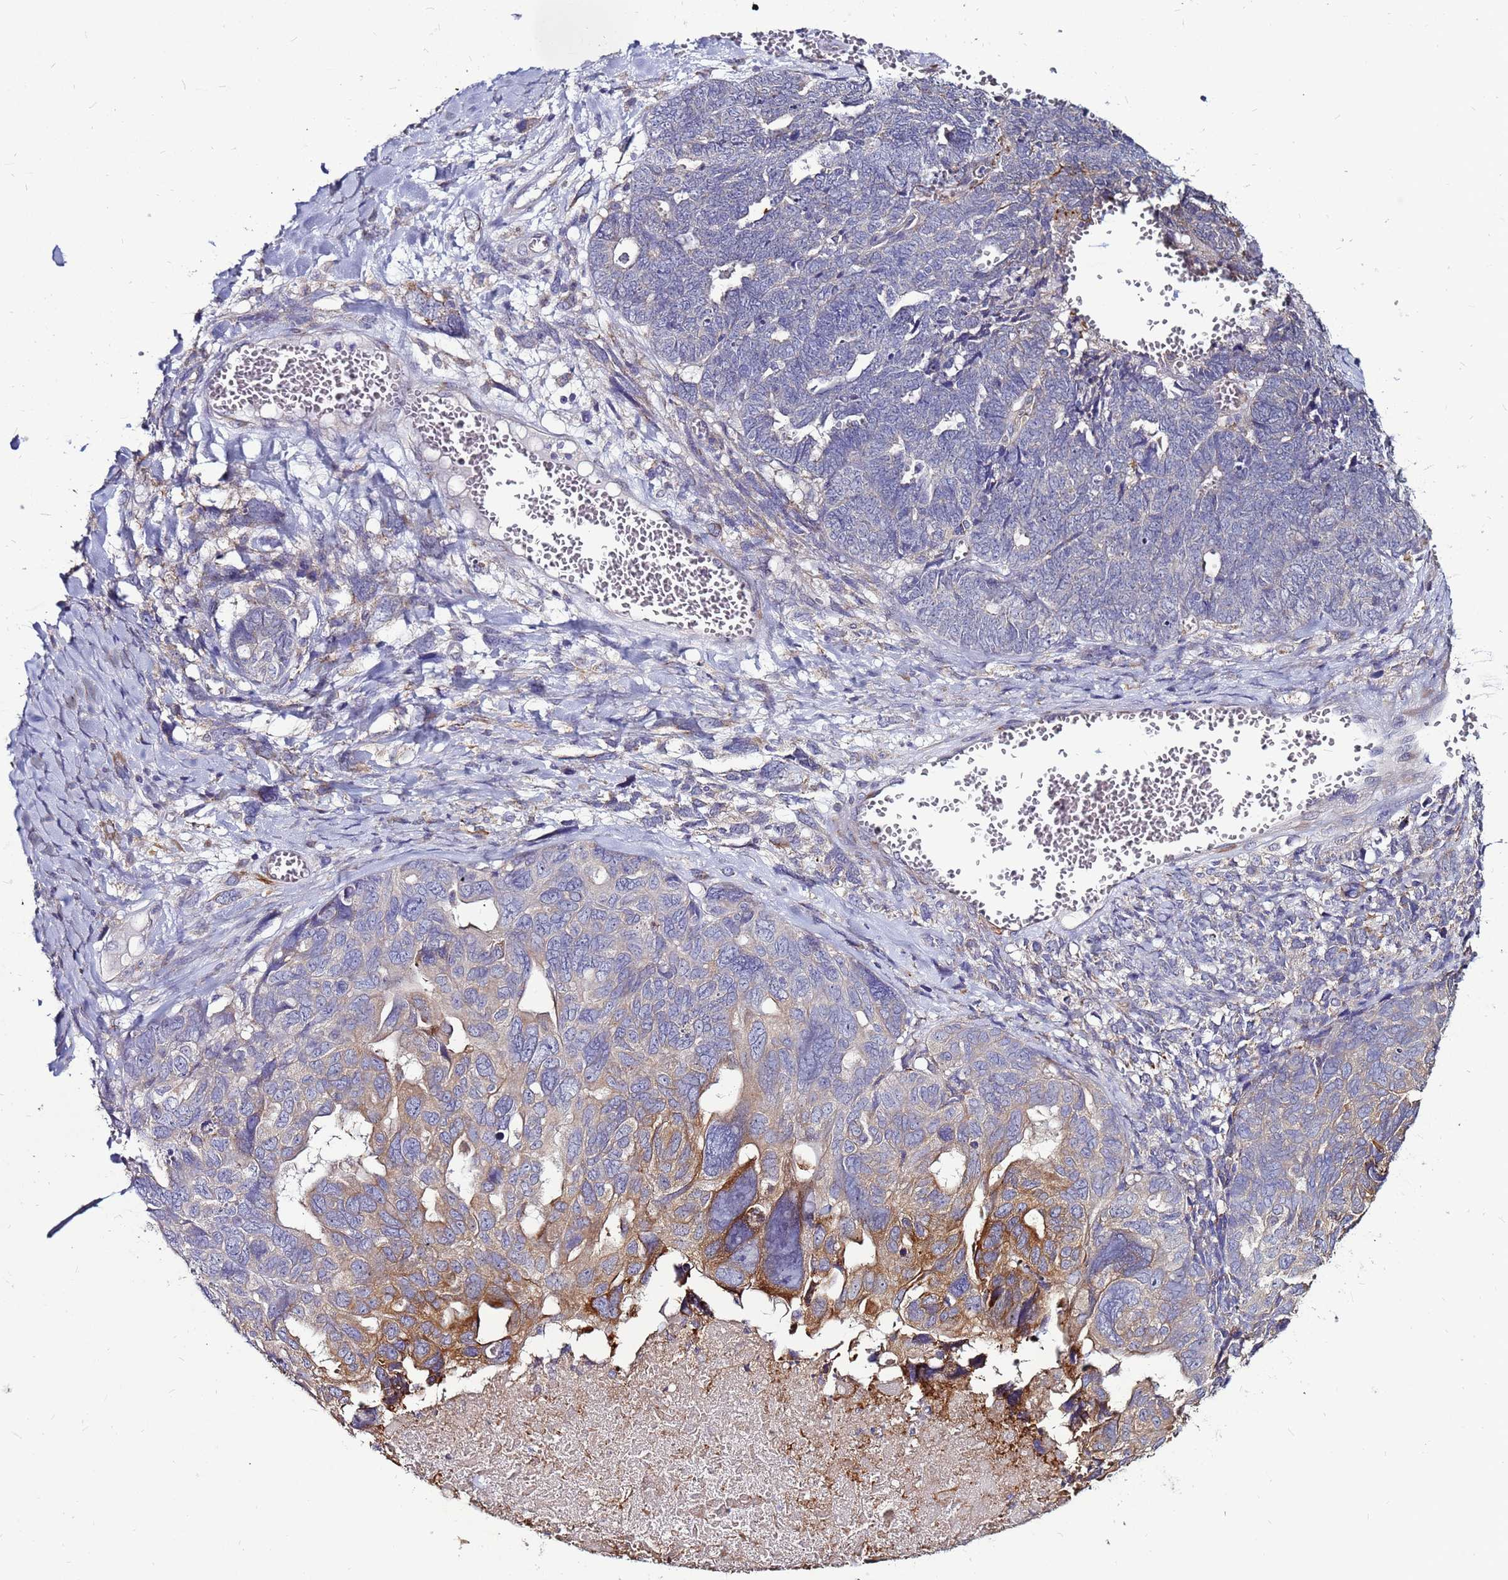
{"staining": {"intensity": "moderate", "quantity": "<25%", "location": "cytoplasmic/membranous"}, "tissue": "ovarian cancer", "cell_type": "Tumor cells", "image_type": "cancer", "snomed": [{"axis": "morphology", "description": "Cystadenocarcinoma, serous, NOS"}, {"axis": "topography", "description": "Ovary"}], "caption": "High-magnification brightfield microscopy of ovarian serous cystadenocarcinoma stained with DAB (3,3'-diaminobenzidine) (brown) and counterstained with hematoxylin (blue). tumor cells exhibit moderate cytoplasmic/membranous staining is identified in about<25% of cells.", "gene": "SLC44A3", "patient": {"sex": "female", "age": 79}}